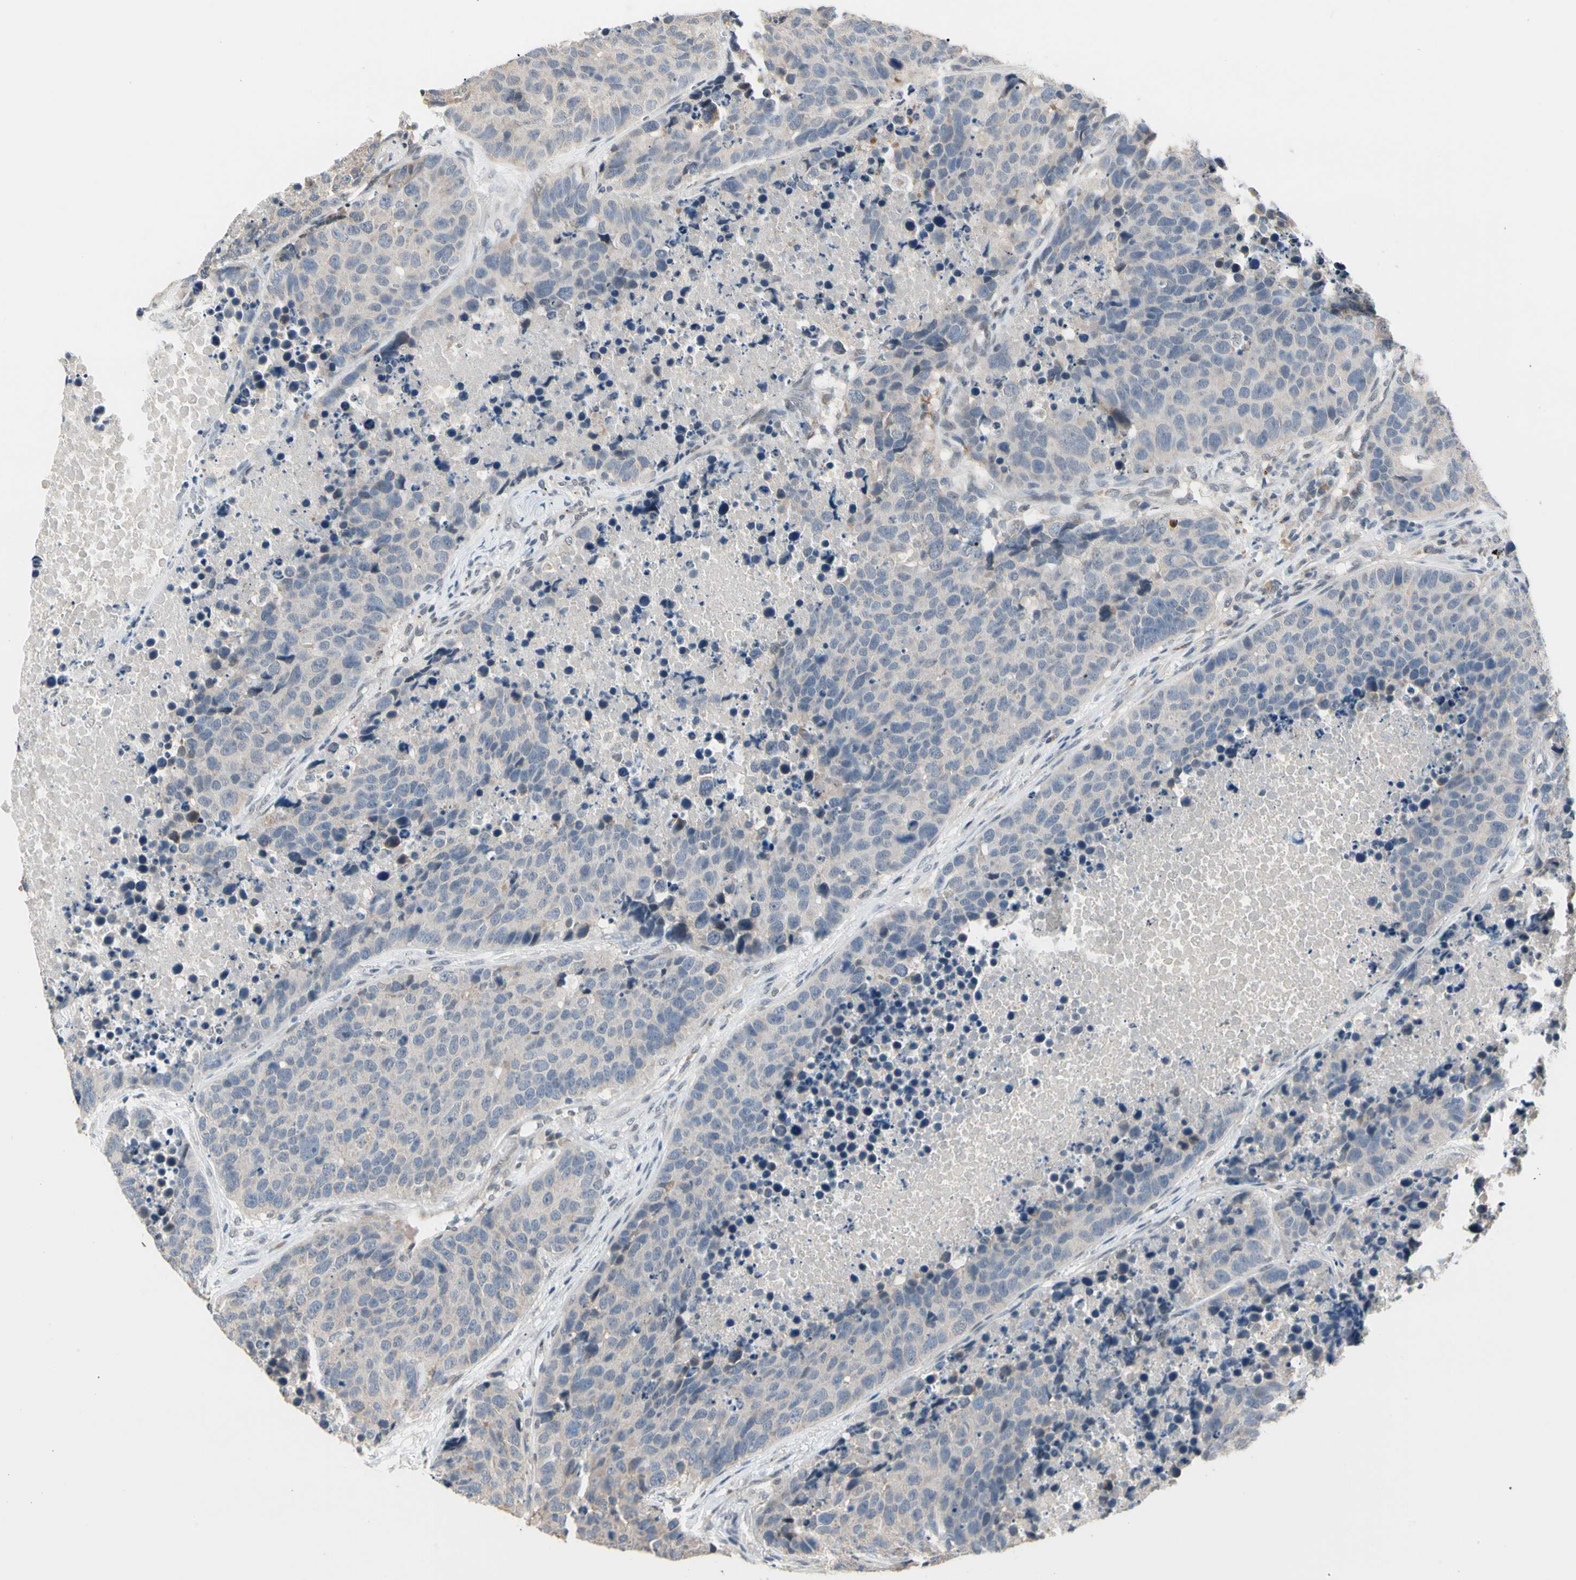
{"staining": {"intensity": "negative", "quantity": "none", "location": "none"}, "tissue": "carcinoid", "cell_type": "Tumor cells", "image_type": "cancer", "snomed": [{"axis": "morphology", "description": "Carcinoid, malignant, NOS"}, {"axis": "topography", "description": "Lung"}], "caption": "An image of human carcinoid is negative for staining in tumor cells.", "gene": "GREM1", "patient": {"sex": "male", "age": 60}}